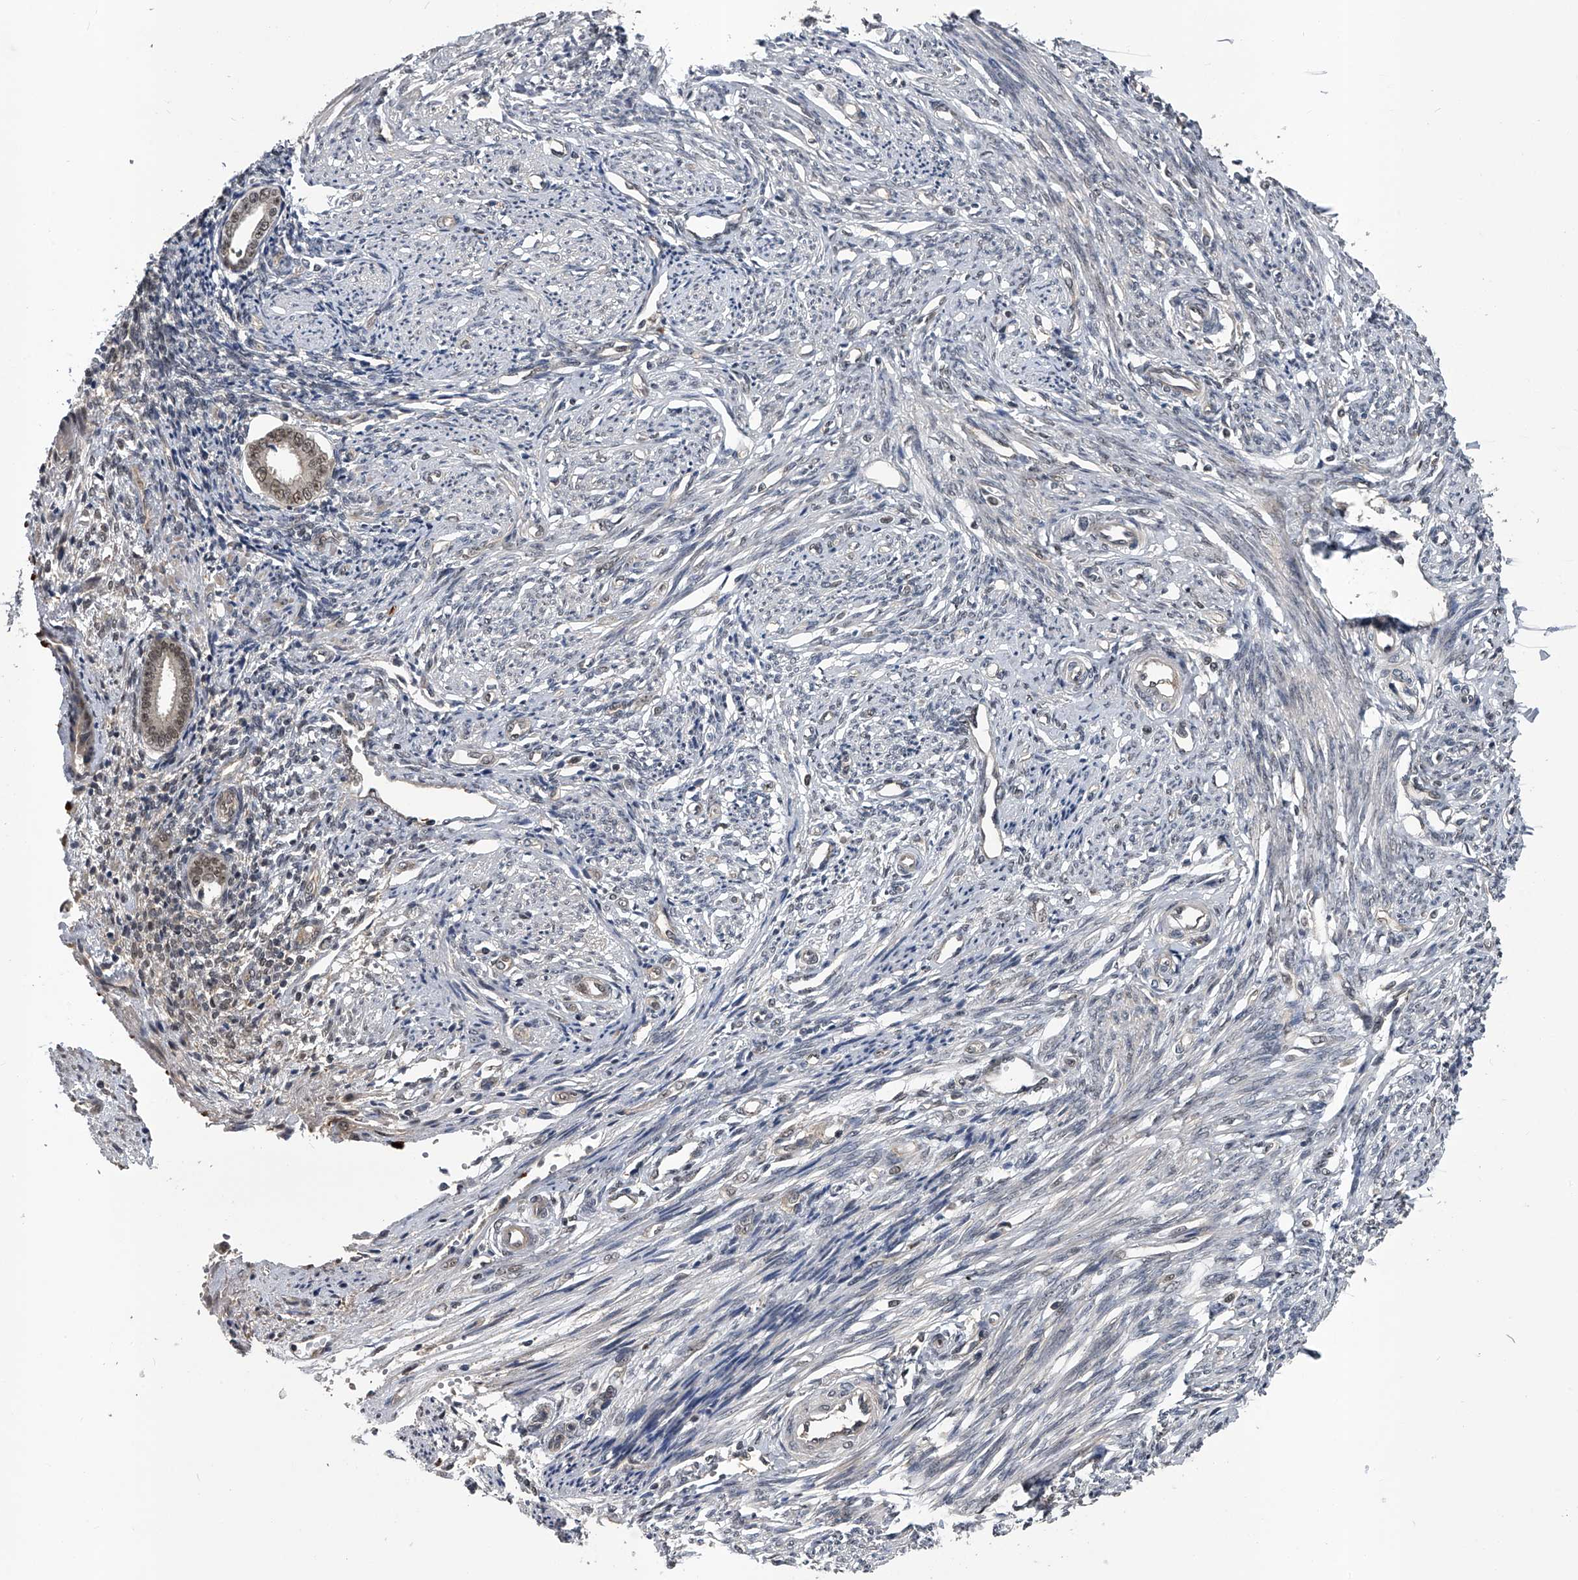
{"staining": {"intensity": "negative", "quantity": "none", "location": "none"}, "tissue": "endometrium", "cell_type": "Cells in endometrial stroma", "image_type": "normal", "snomed": [{"axis": "morphology", "description": "Normal tissue, NOS"}, {"axis": "topography", "description": "Endometrium"}], "caption": "The immunohistochemistry (IHC) micrograph has no significant positivity in cells in endometrial stroma of endometrium.", "gene": "SLC12A8", "patient": {"sex": "female", "age": 56}}